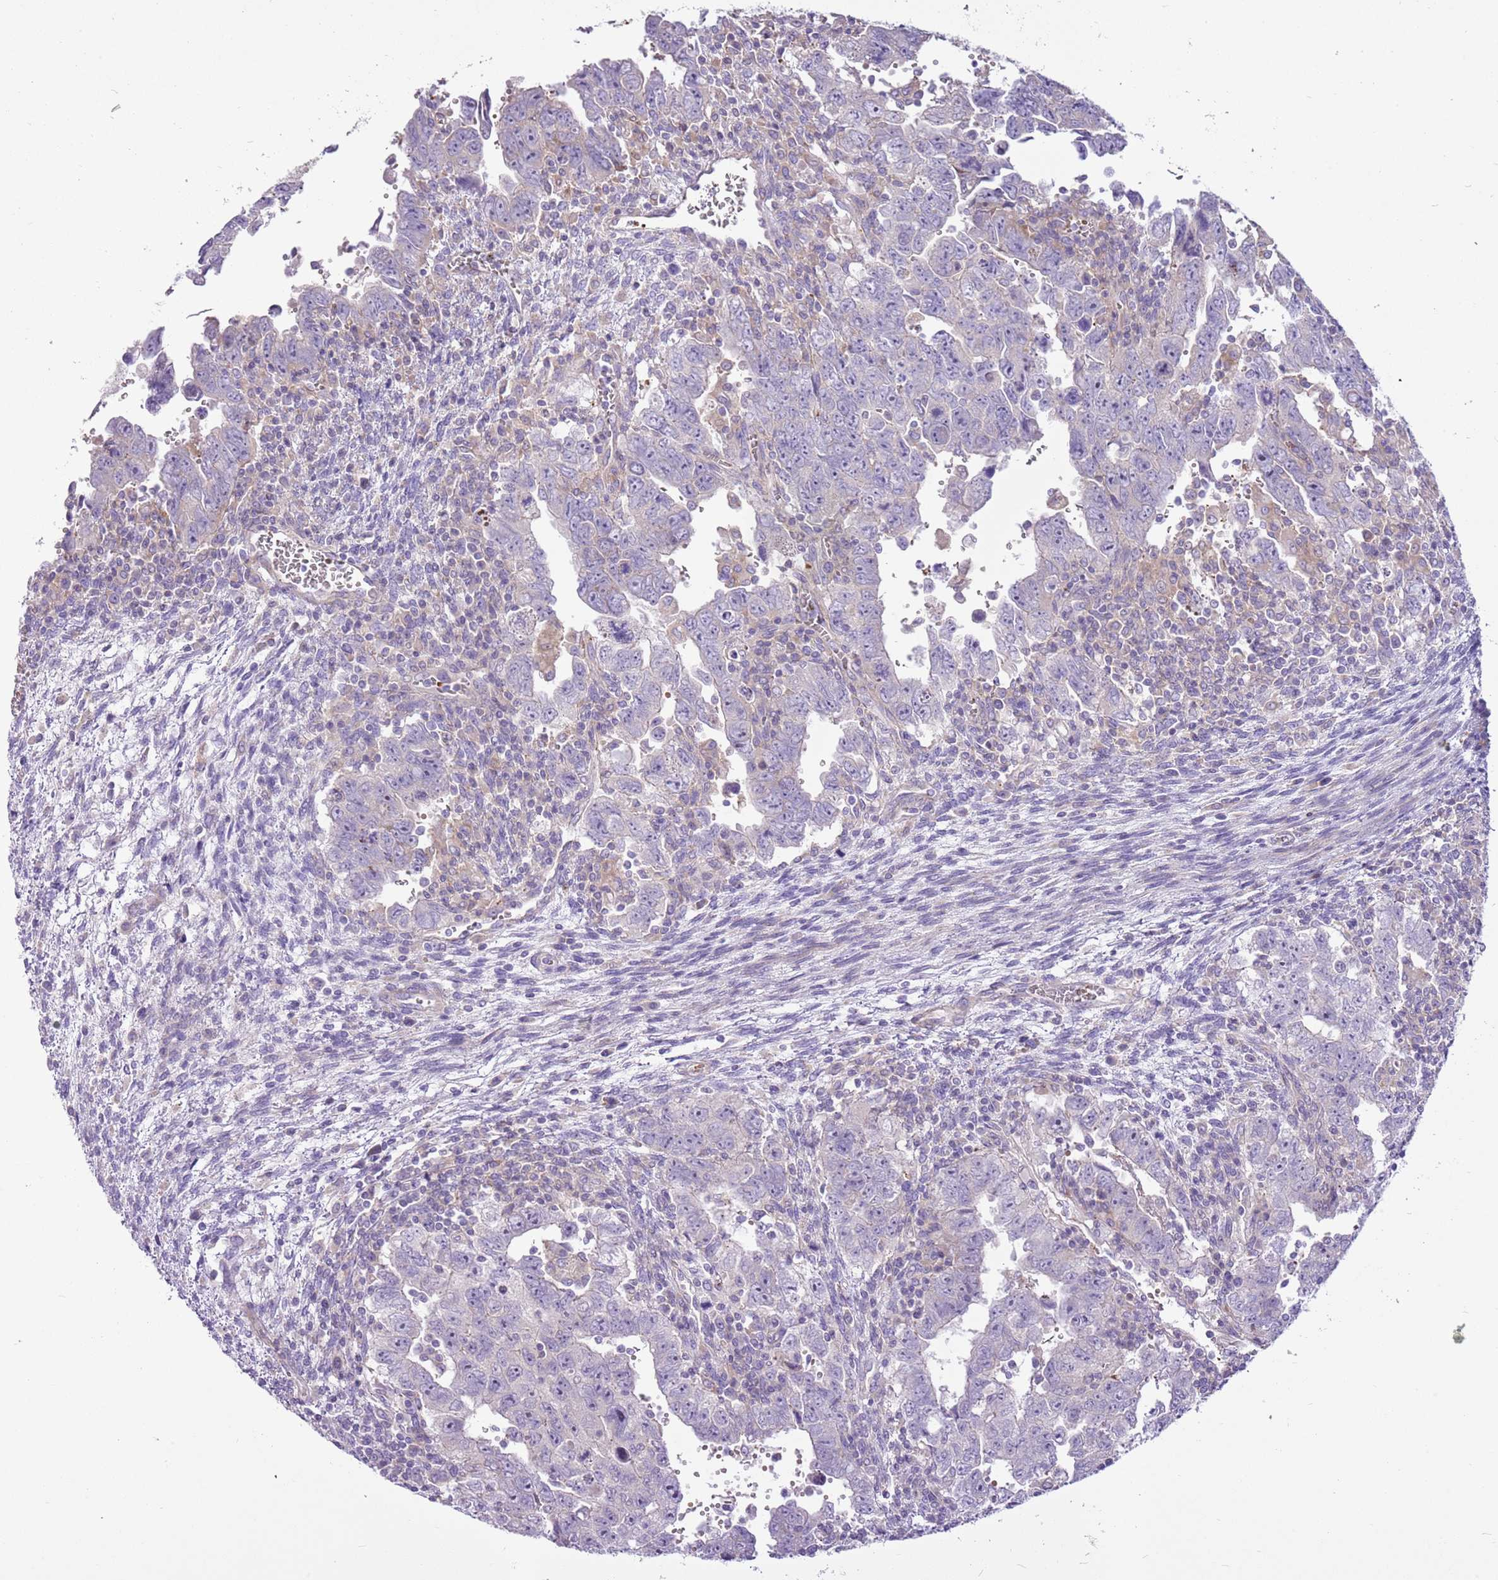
{"staining": {"intensity": "negative", "quantity": "none", "location": "none"}, "tissue": "testis cancer", "cell_type": "Tumor cells", "image_type": "cancer", "snomed": [{"axis": "morphology", "description": "Carcinoma, Embryonal, NOS"}, {"axis": "topography", "description": "Testis"}], "caption": "Protein analysis of testis cancer (embryonal carcinoma) demonstrates no significant positivity in tumor cells.", "gene": "CHAC2", "patient": {"sex": "male", "age": 28}}